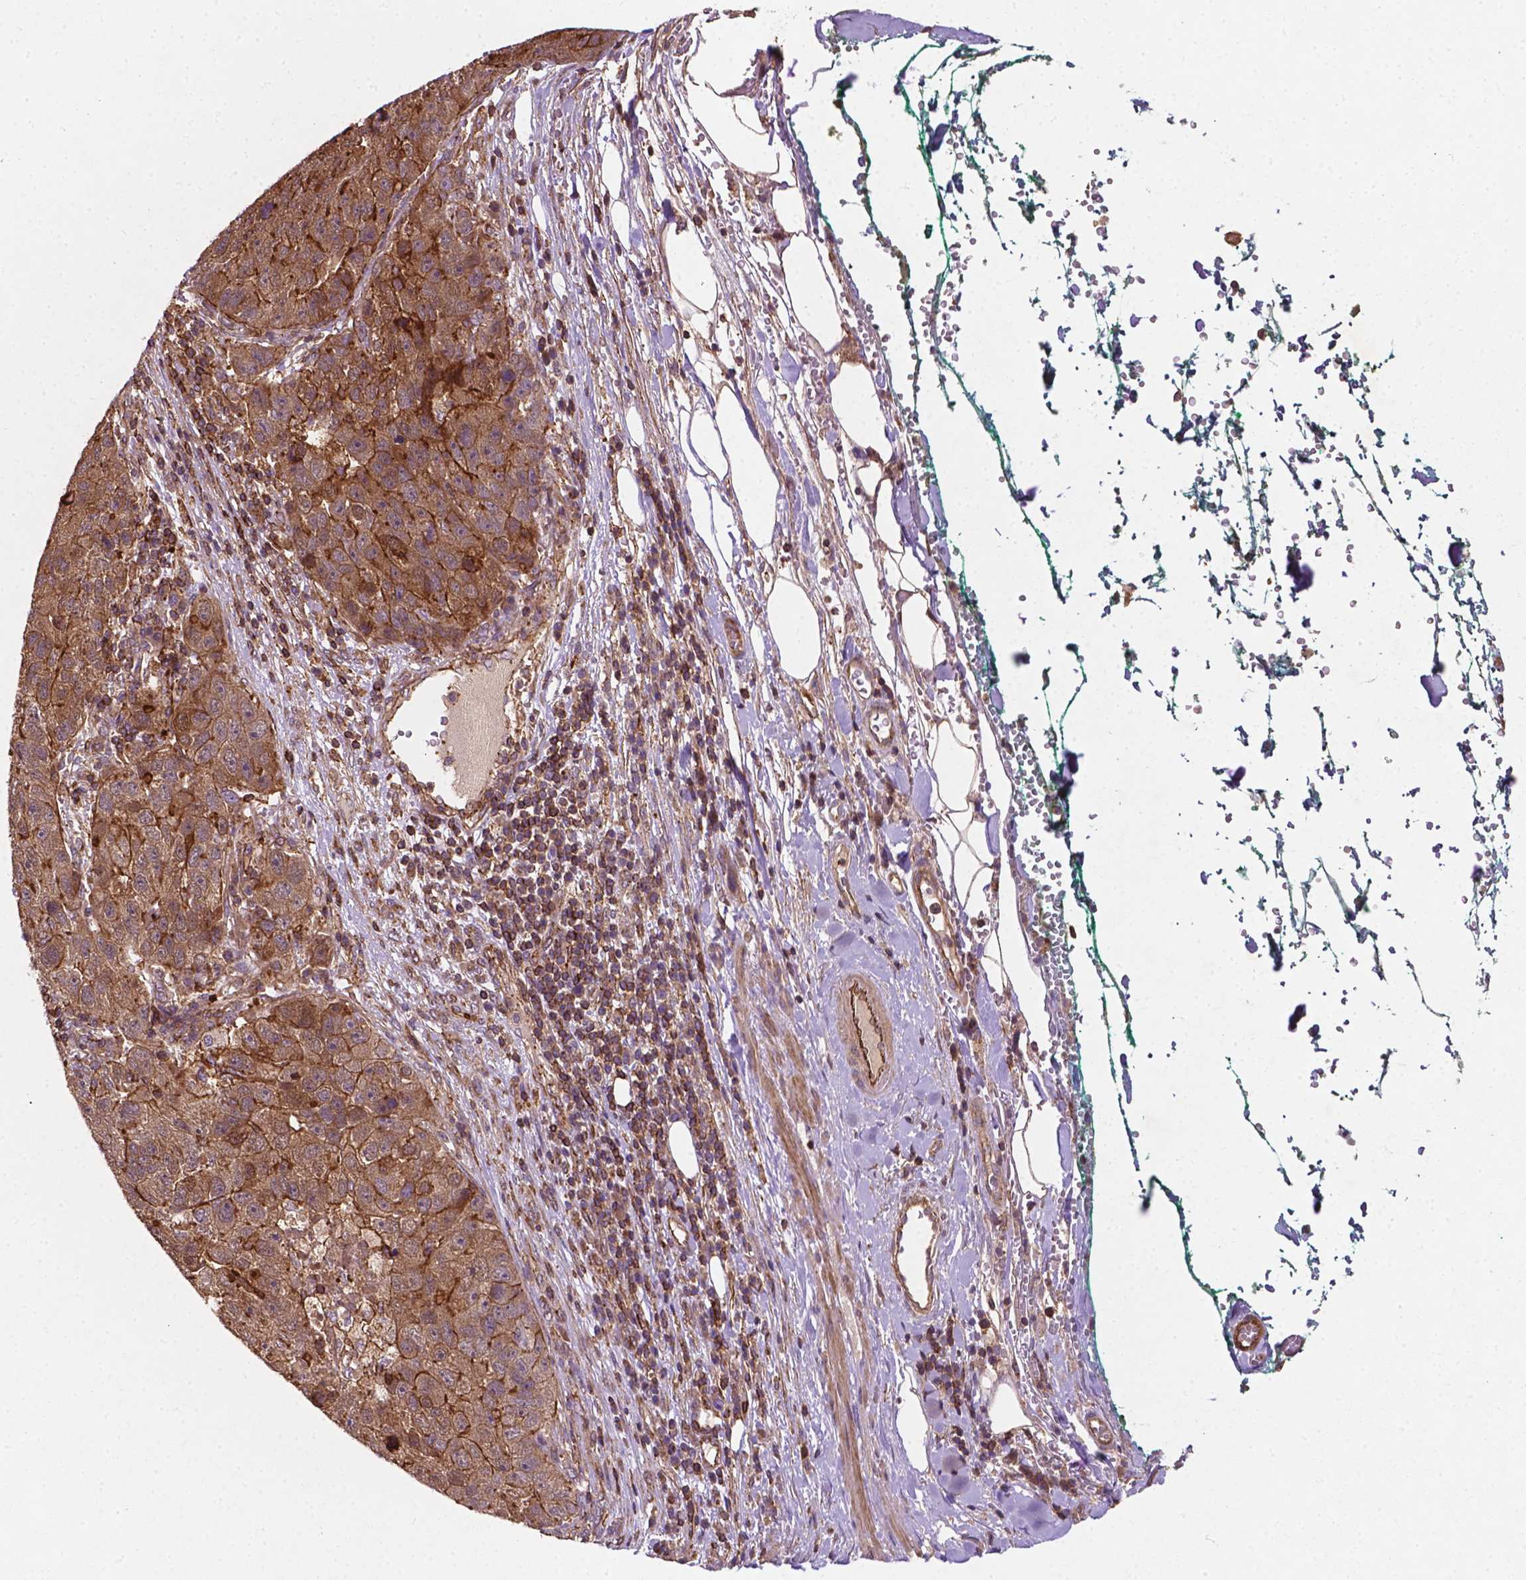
{"staining": {"intensity": "moderate", "quantity": ">75%", "location": "cytoplasmic/membranous"}, "tissue": "pancreatic cancer", "cell_type": "Tumor cells", "image_type": "cancer", "snomed": [{"axis": "morphology", "description": "Adenocarcinoma, NOS"}, {"axis": "topography", "description": "Pancreas"}], "caption": "Pancreatic cancer was stained to show a protein in brown. There is medium levels of moderate cytoplasmic/membranous positivity in approximately >75% of tumor cells.", "gene": "ZMYND19", "patient": {"sex": "female", "age": 61}}